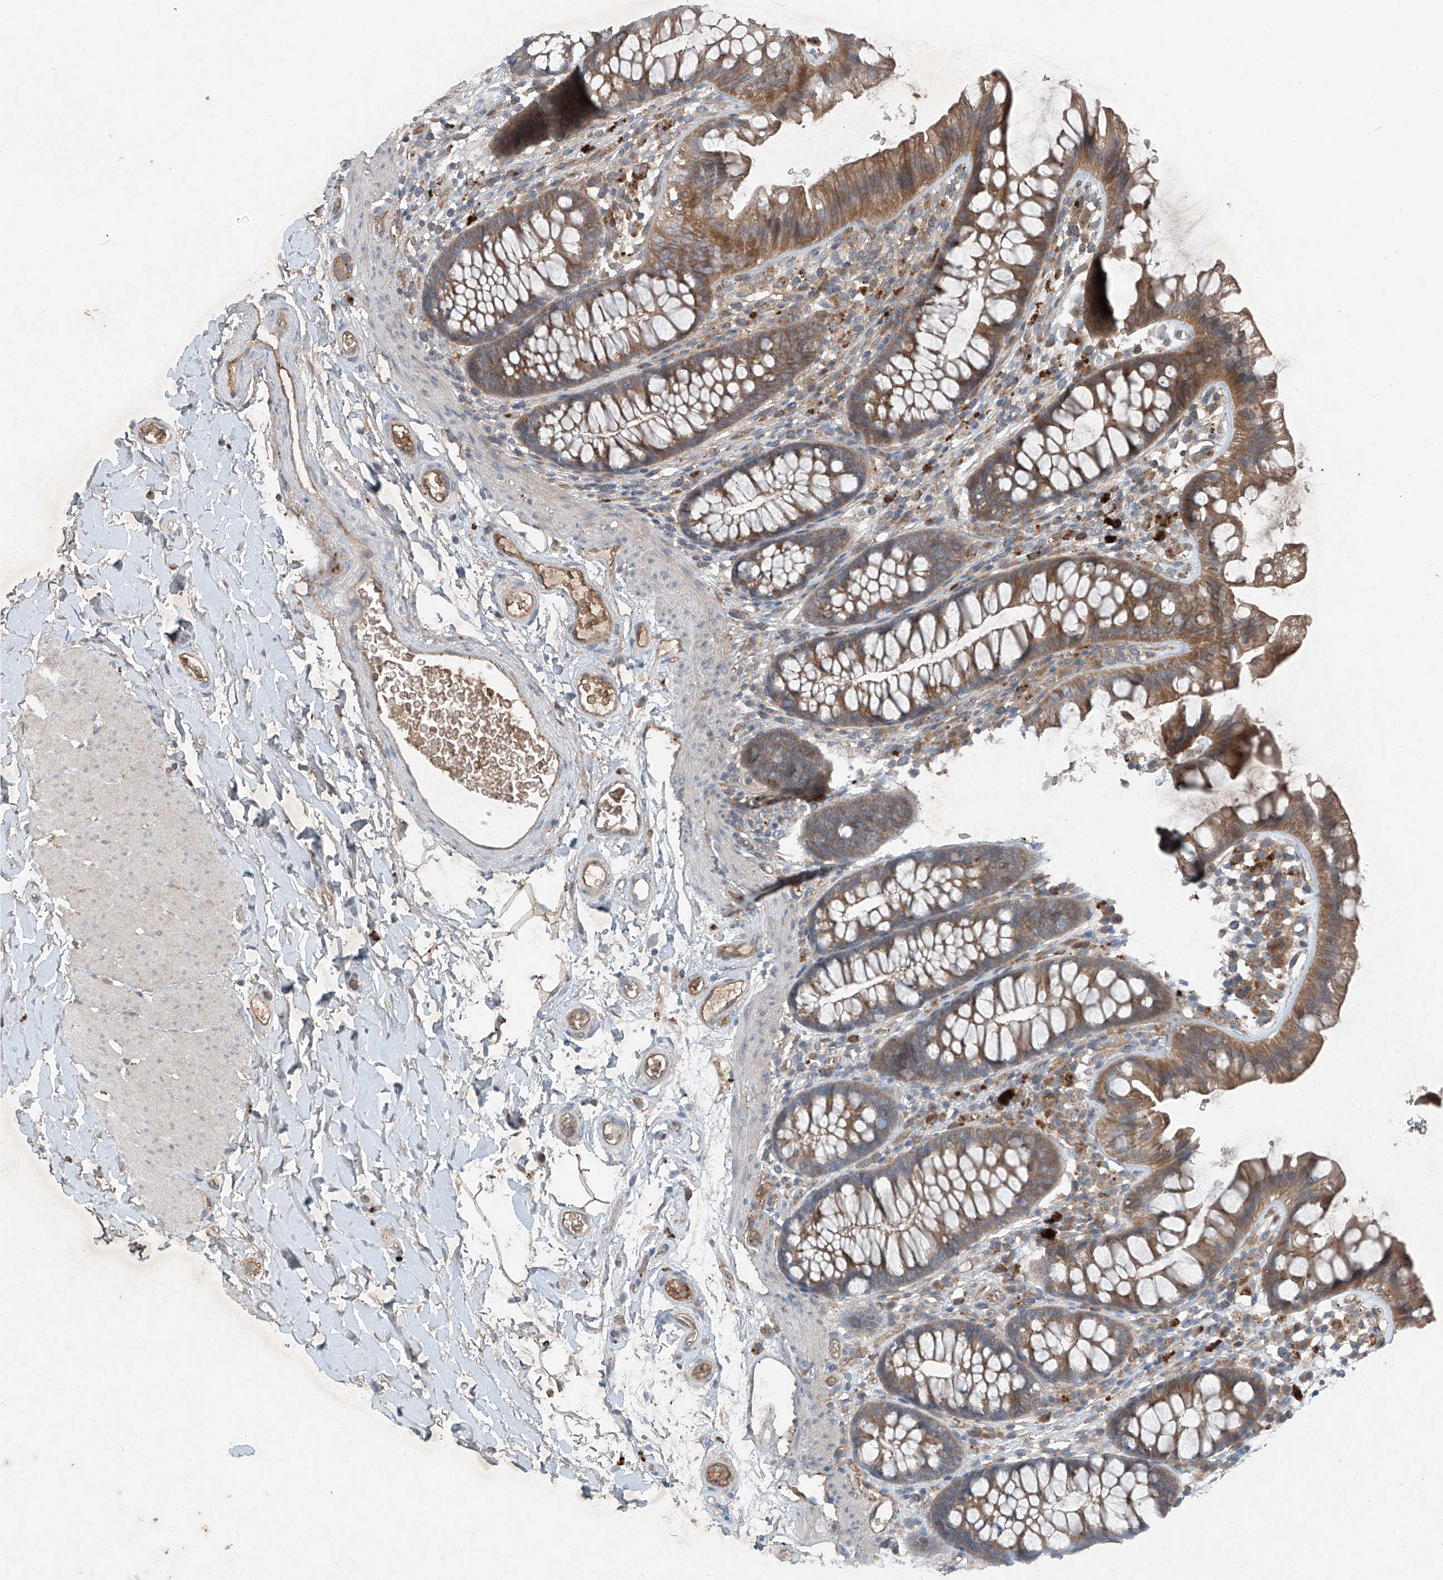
{"staining": {"intensity": "moderate", "quantity": ">75%", "location": "cytoplasmic/membranous"}, "tissue": "colon", "cell_type": "Endothelial cells", "image_type": "normal", "snomed": [{"axis": "morphology", "description": "Normal tissue, NOS"}, {"axis": "topography", "description": "Colon"}], "caption": "Immunohistochemistry (IHC) of unremarkable human colon demonstrates medium levels of moderate cytoplasmic/membranous positivity in about >75% of endothelial cells.", "gene": "FOXRED2", "patient": {"sex": "female", "age": 62}}